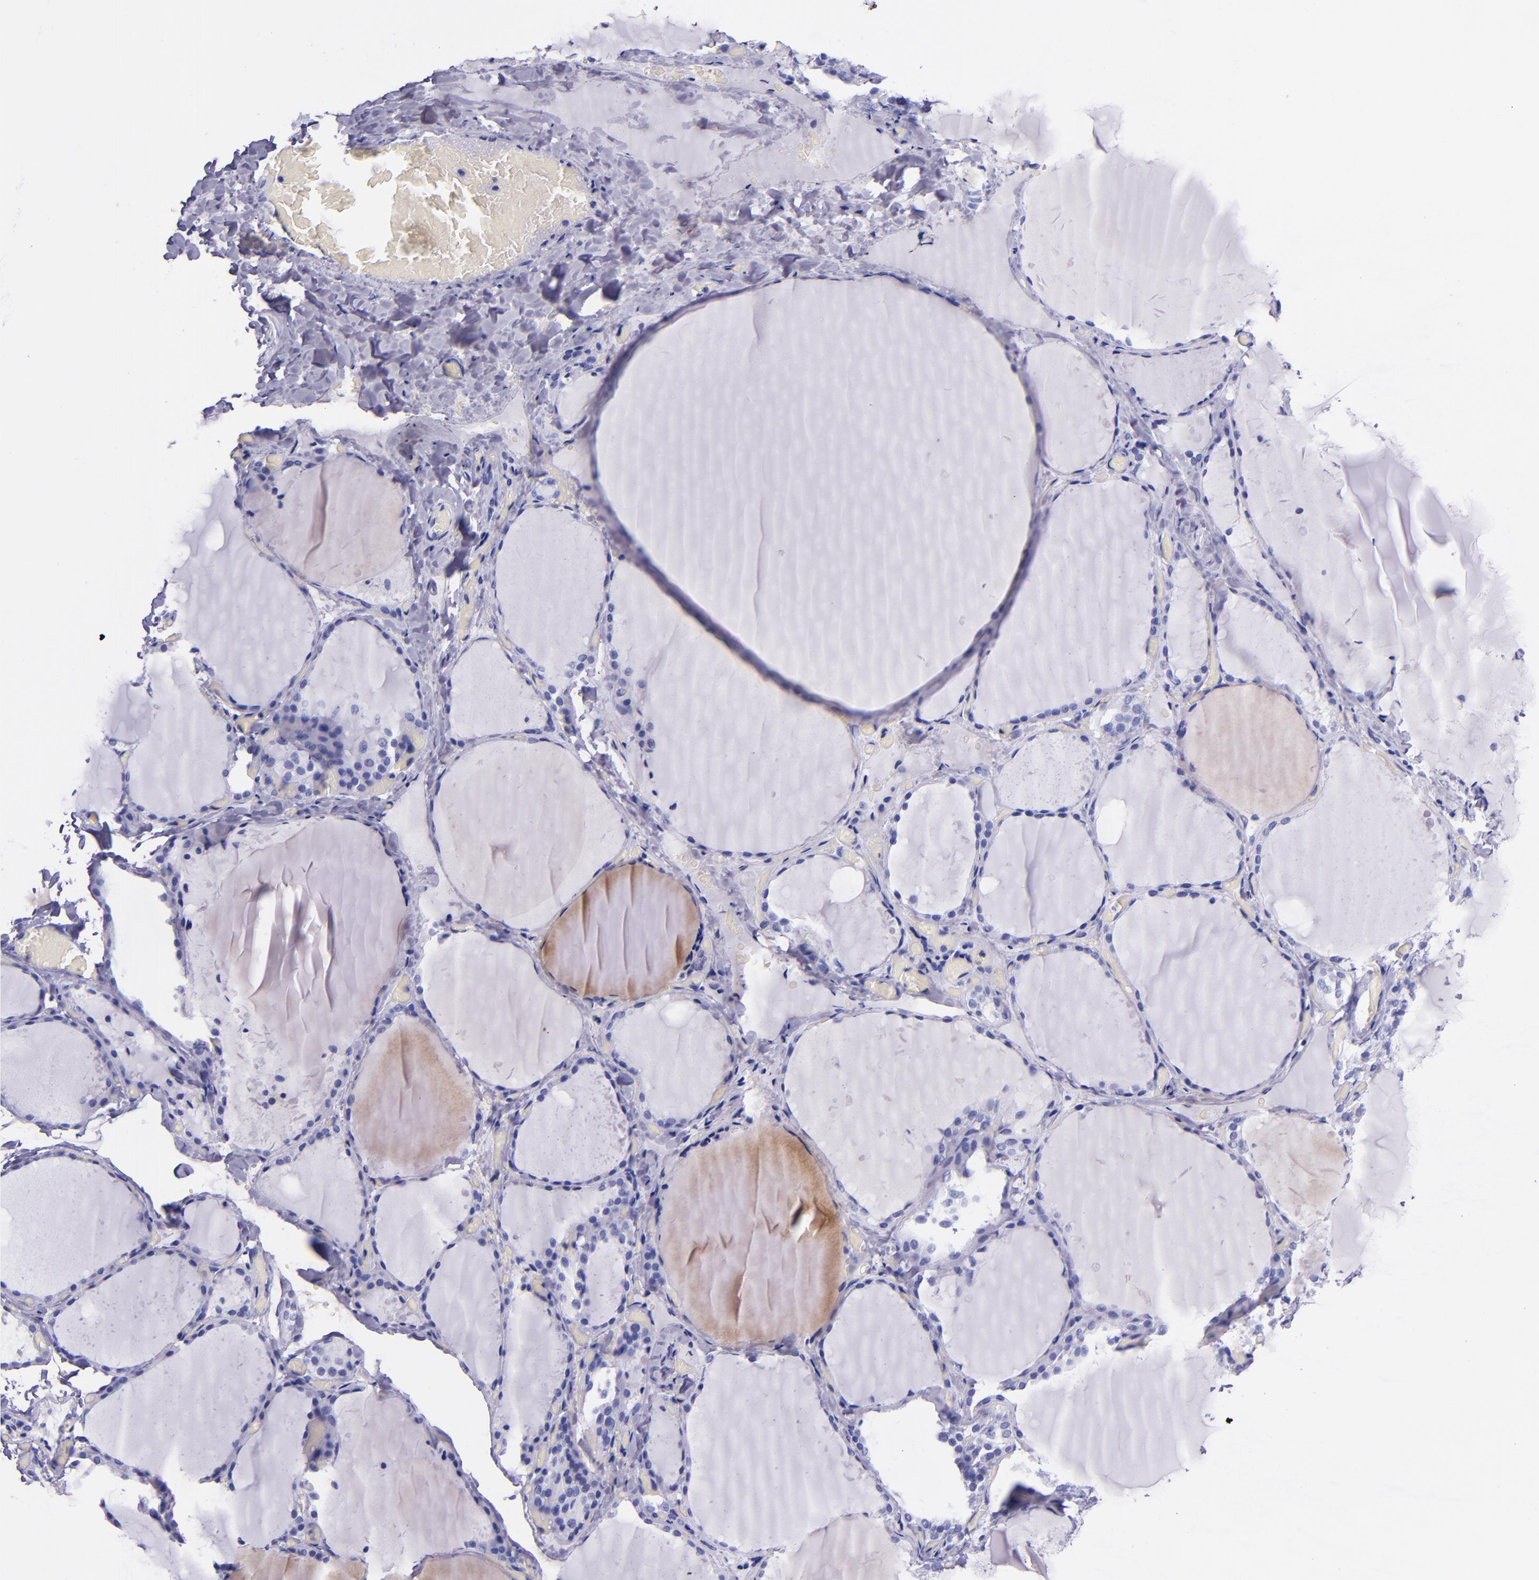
{"staining": {"intensity": "negative", "quantity": "none", "location": "none"}, "tissue": "thyroid gland", "cell_type": "Glandular cells", "image_type": "normal", "snomed": [{"axis": "morphology", "description": "Normal tissue, NOS"}, {"axis": "topography", "description": "Thyroid gland"}], "caption": "Thyroid gland stained for a protein using immunohistochemistry reveals no positivity glandular cells.", "gene": "SLPI", "patient": {"sex": "female", "age": 22}}